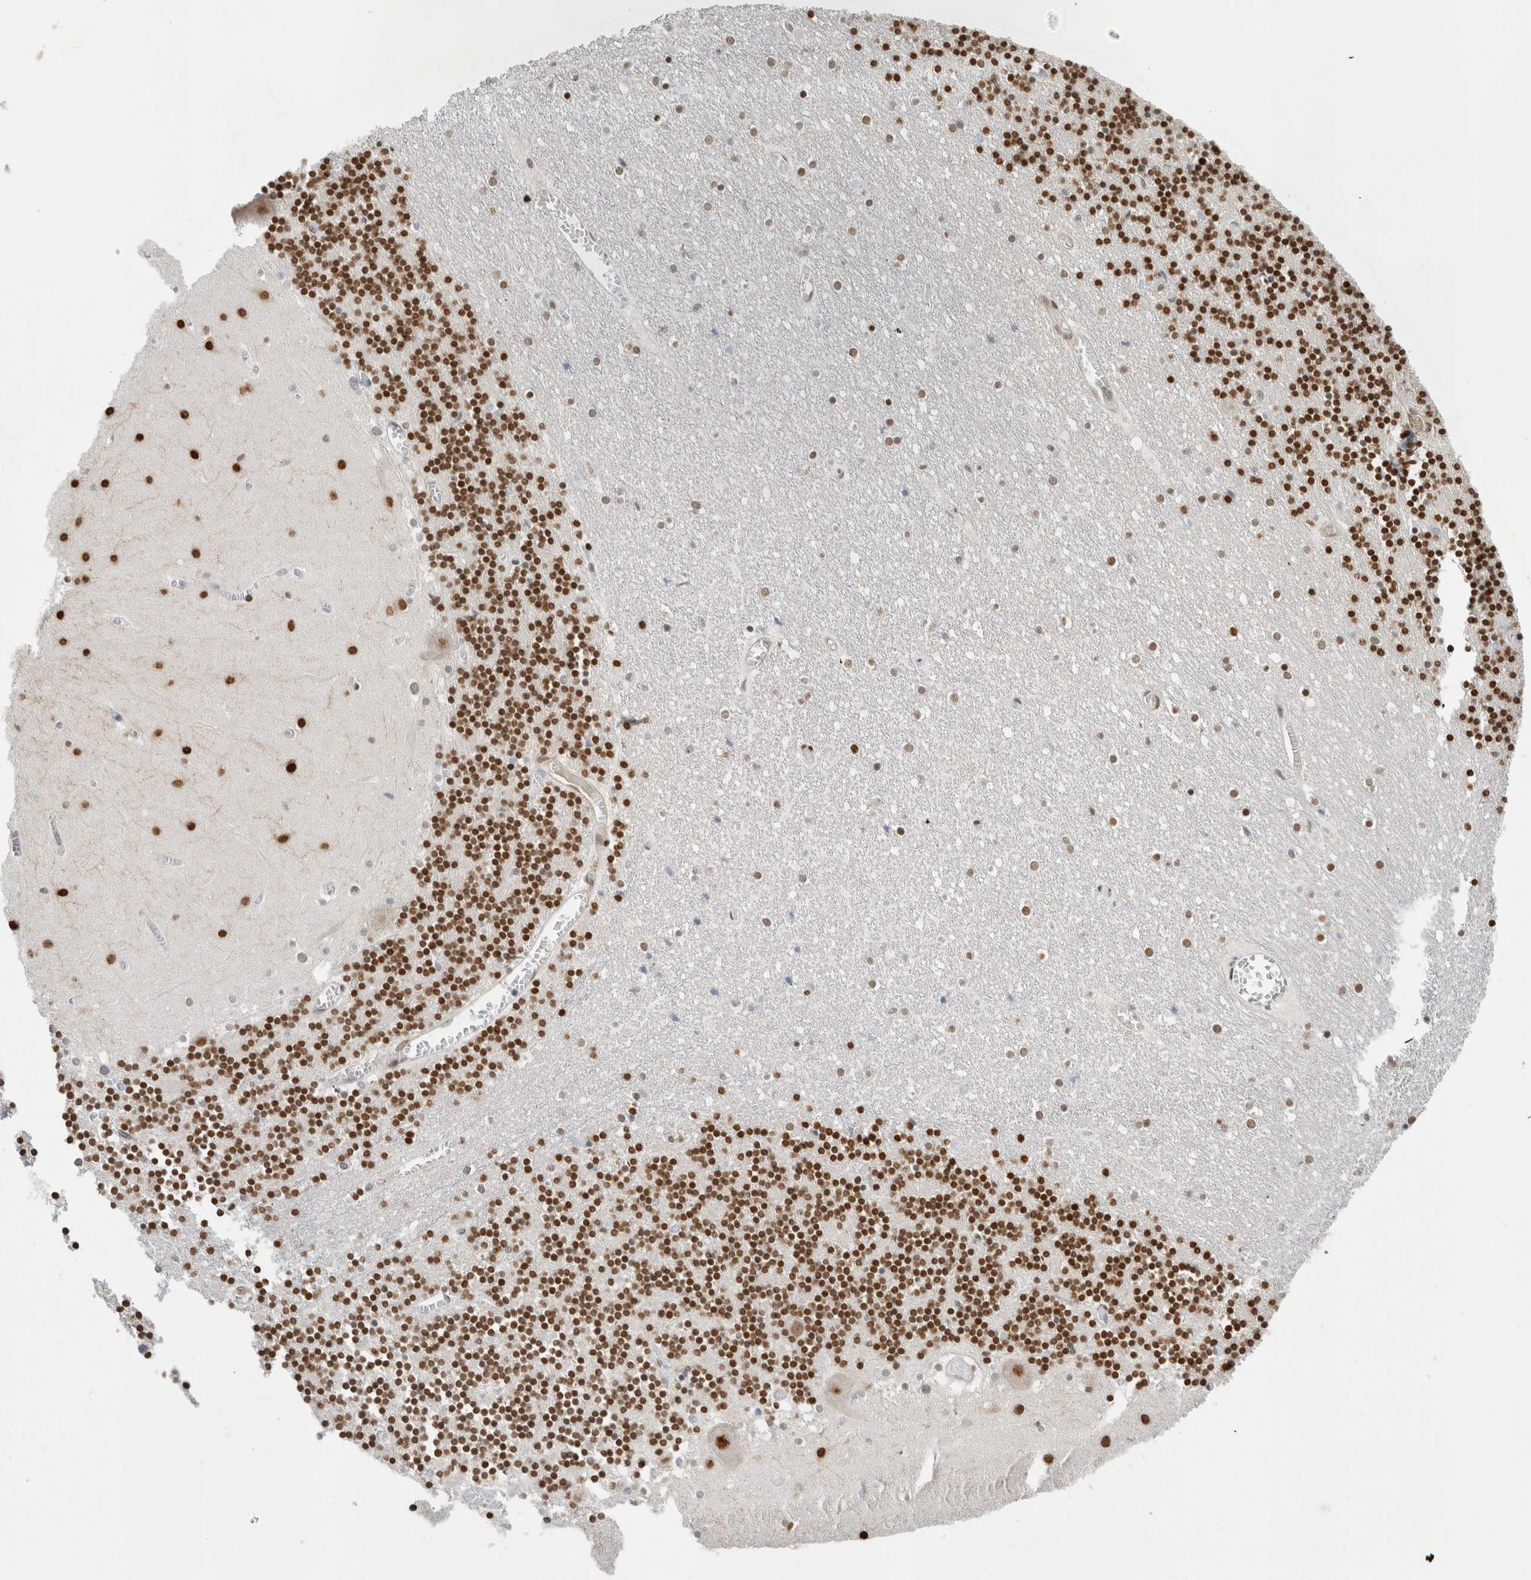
{"staining": {"intensity": "strong", "quantity": ">75%", "location": "nuclear"}, "tissue": "cerebellum", "cell_type": "Cells in granular layer", "image_type": "normal", "snomed": [{"axis": "morphology", "description": "Normal tissue, NOS"}, {"axis": "topography", "description": "Cerebellum"}], "caption": "Protein staining displays strong nuclear positivity in about >75% of cells in granular layer in normal cerebellum. (Stains: DAB (3,3'-diaminobenzidine) in brown, nuclei in blue, Microscopy: brightfield microscopy at high magnification).", "gene": "HNRNPR", "patient": {"sex": "female", "age": 28}}